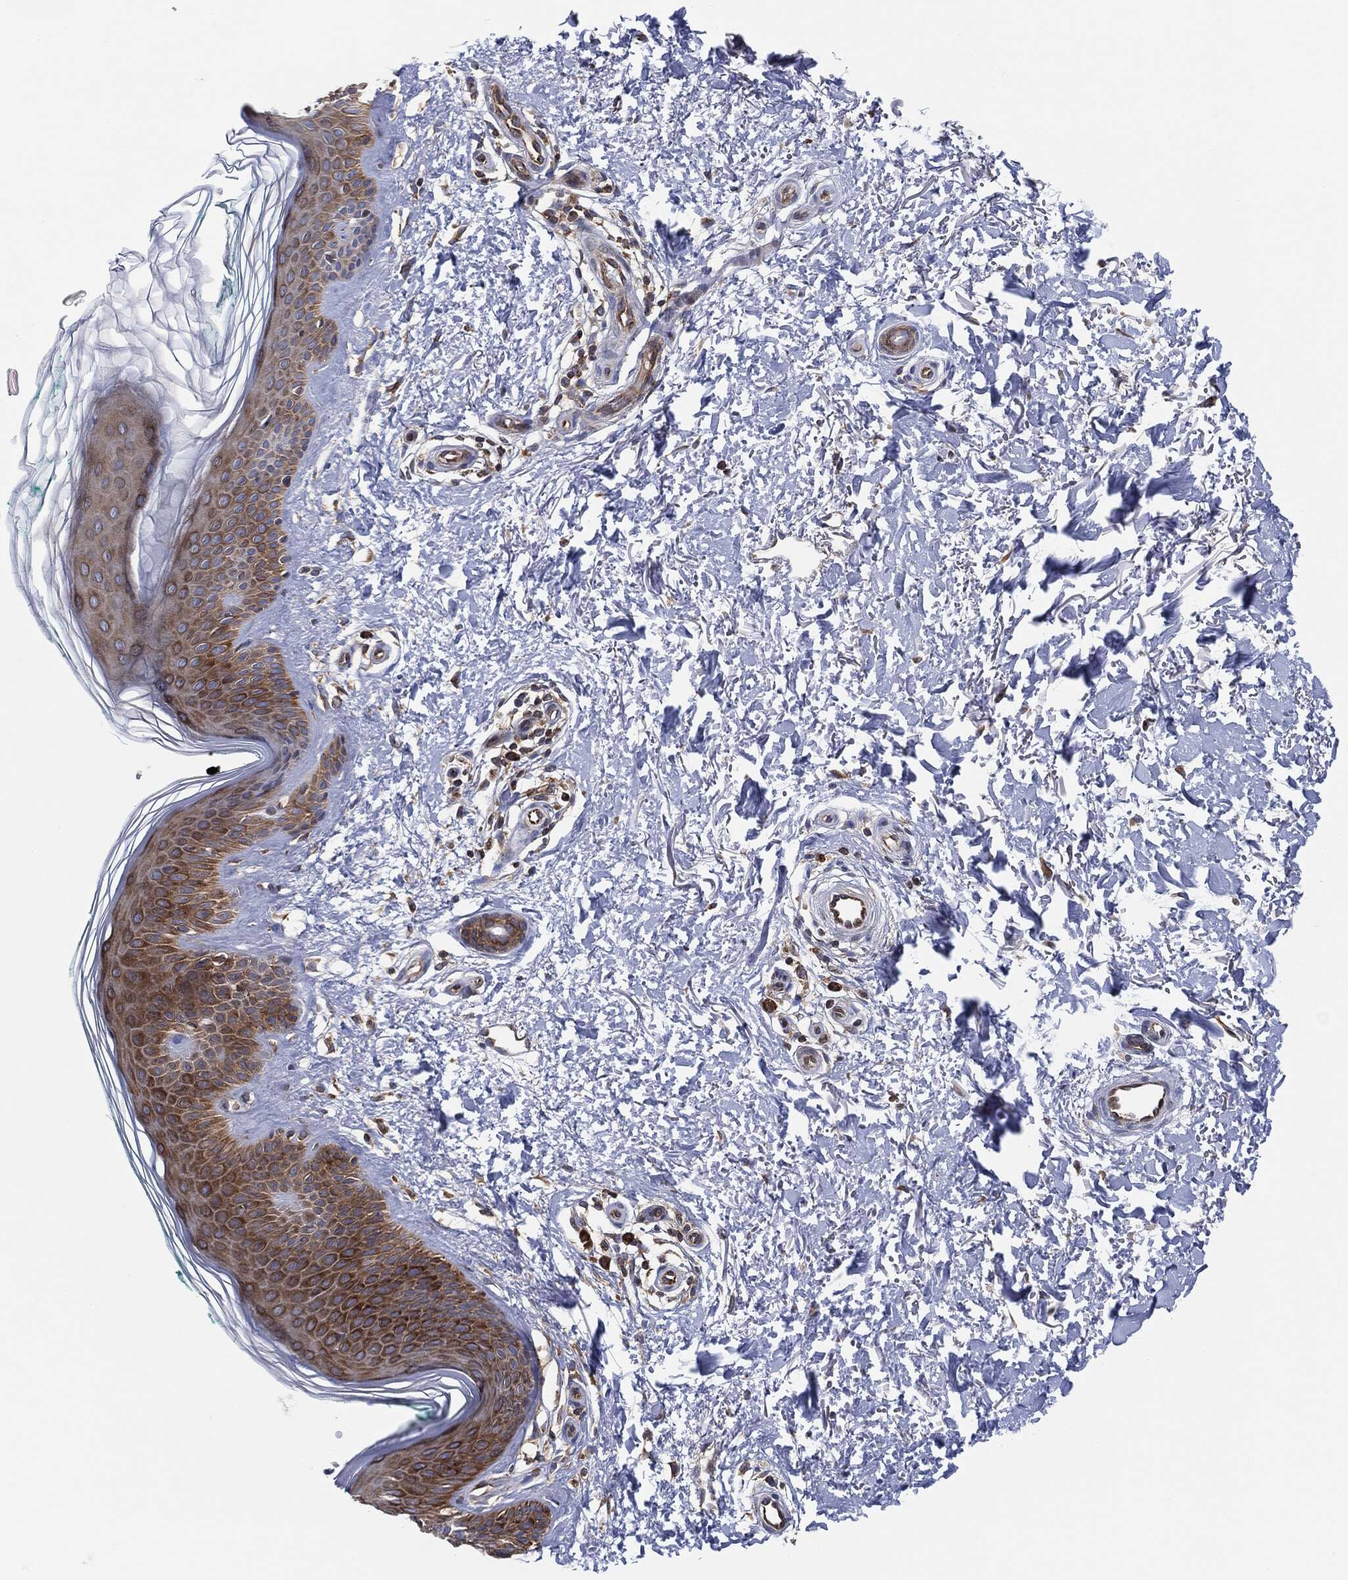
{"staining": {"intensity": "negative", "quantity": "none", "location": "none"}, "tissue": "skin", "cell_type": "Fibroblasts", "image_type": "normal", "snomed": [{"axis": "morphology", "description": "Normal tissue, NOS"}, {"axis": "morphology", "description": "Inflammation, NOS"}, {"axis": "morphology", "description": "Fibrosis, NOS"}, {"axis": "topography", "description": "Skin"}], "caption": "Fibroblasts show no significant positivity in unremarkable skin.", "gene": "EIF2S2", "patient": {"sex": "male", "age": 71}}